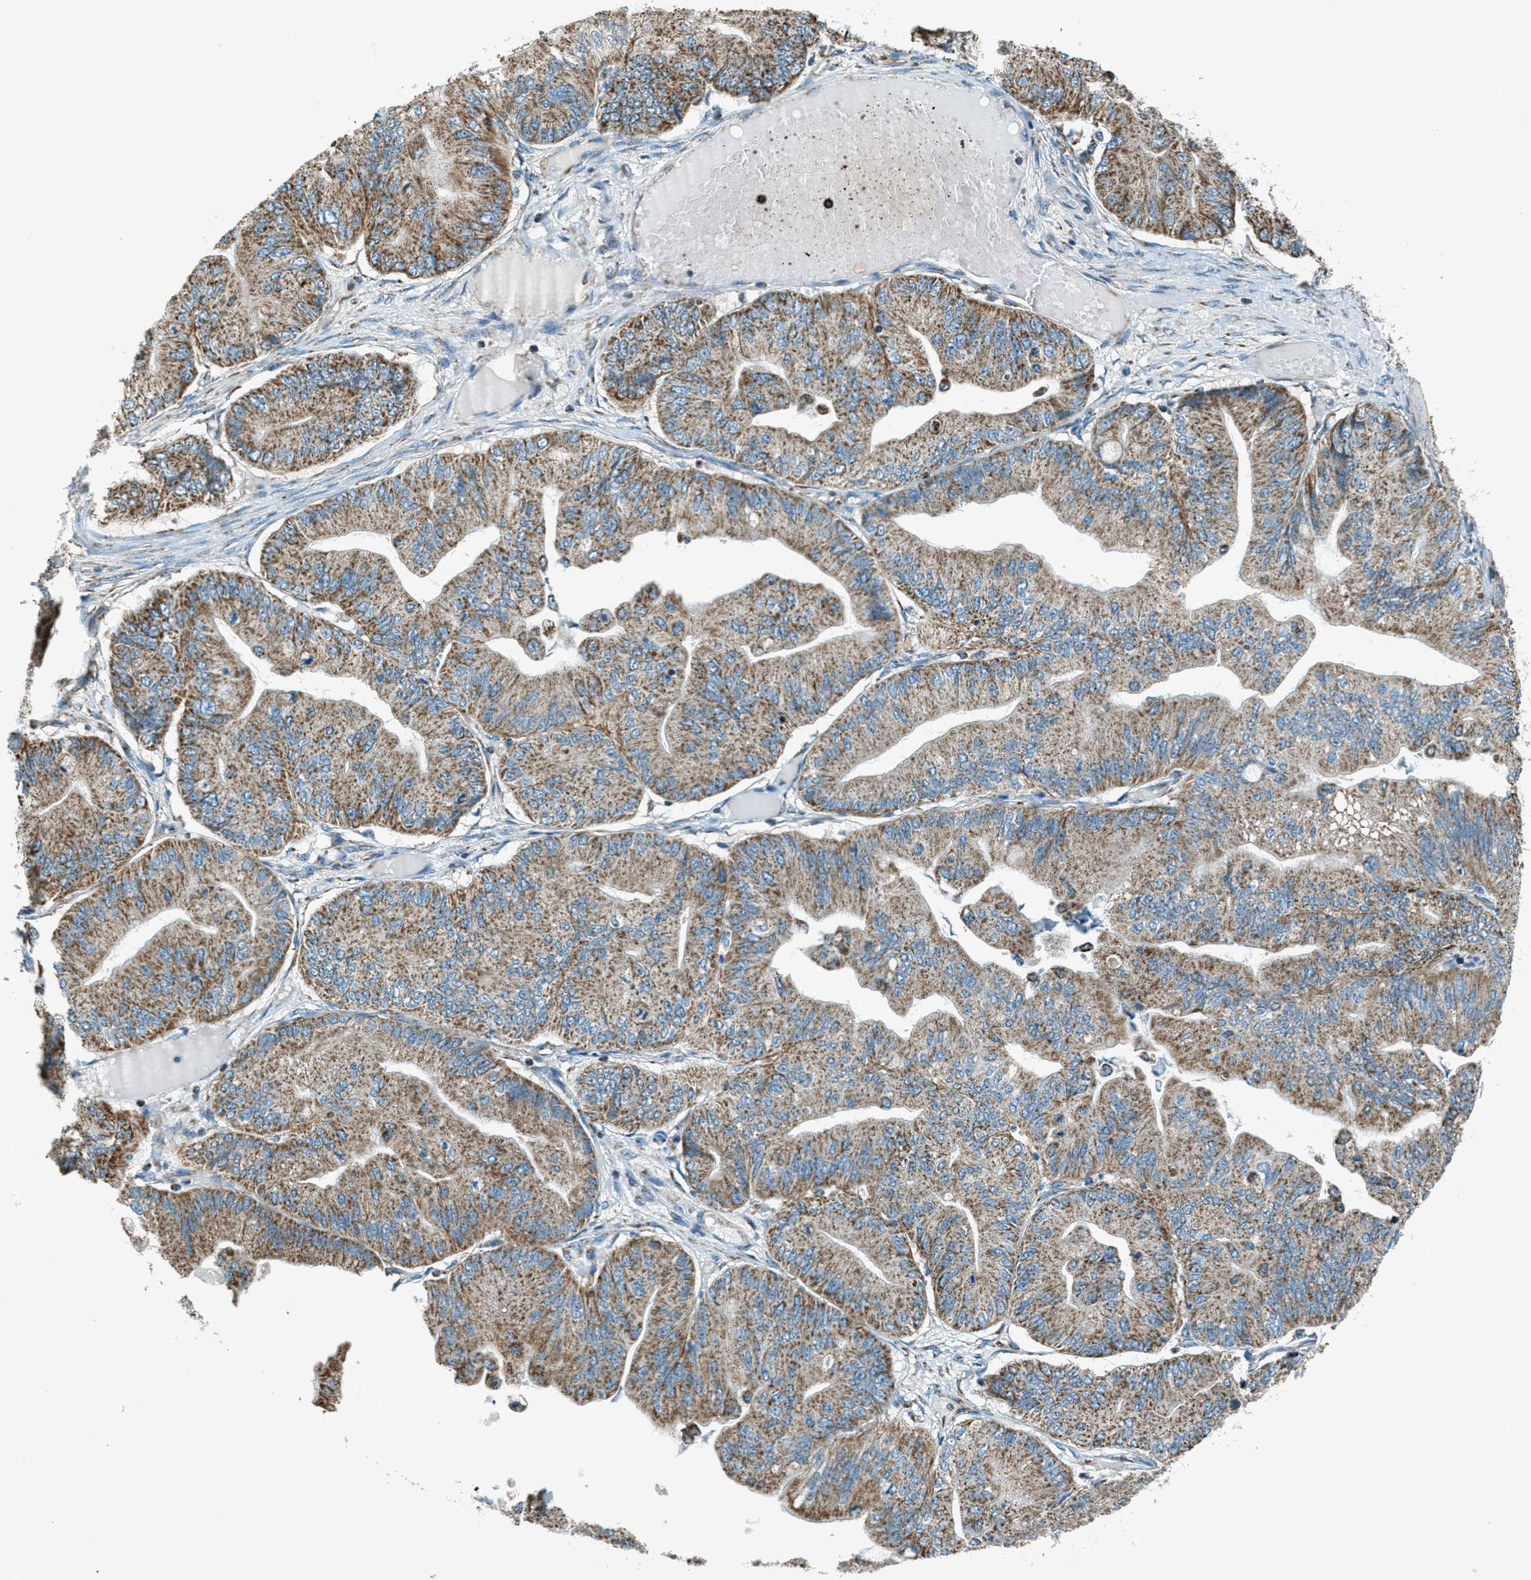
{"staining": {"intensity": "moderate", "quantity": ">75%", "location": "cytoplasmic/membranous"}, "tissue": "ovarian cancer", "cell_type": "Tumor cells", "image_type": "cancer", "snomed": [{"axis": "morphology", "description": "Cystadenocarcinoma, mucinous, NOS"}, {"axis": "topography", "description": "Ovary"}], "caption": "Immunohistochemical staining of human ovarian cancer (mucinous cystadenocarcinoma) demonstrates medium levels of moderate cytoplasmic/membranous protein staining in about >75% of tumor cells.", "gene": "CHST15", "patient": {"sex": "female", "age": 61}}